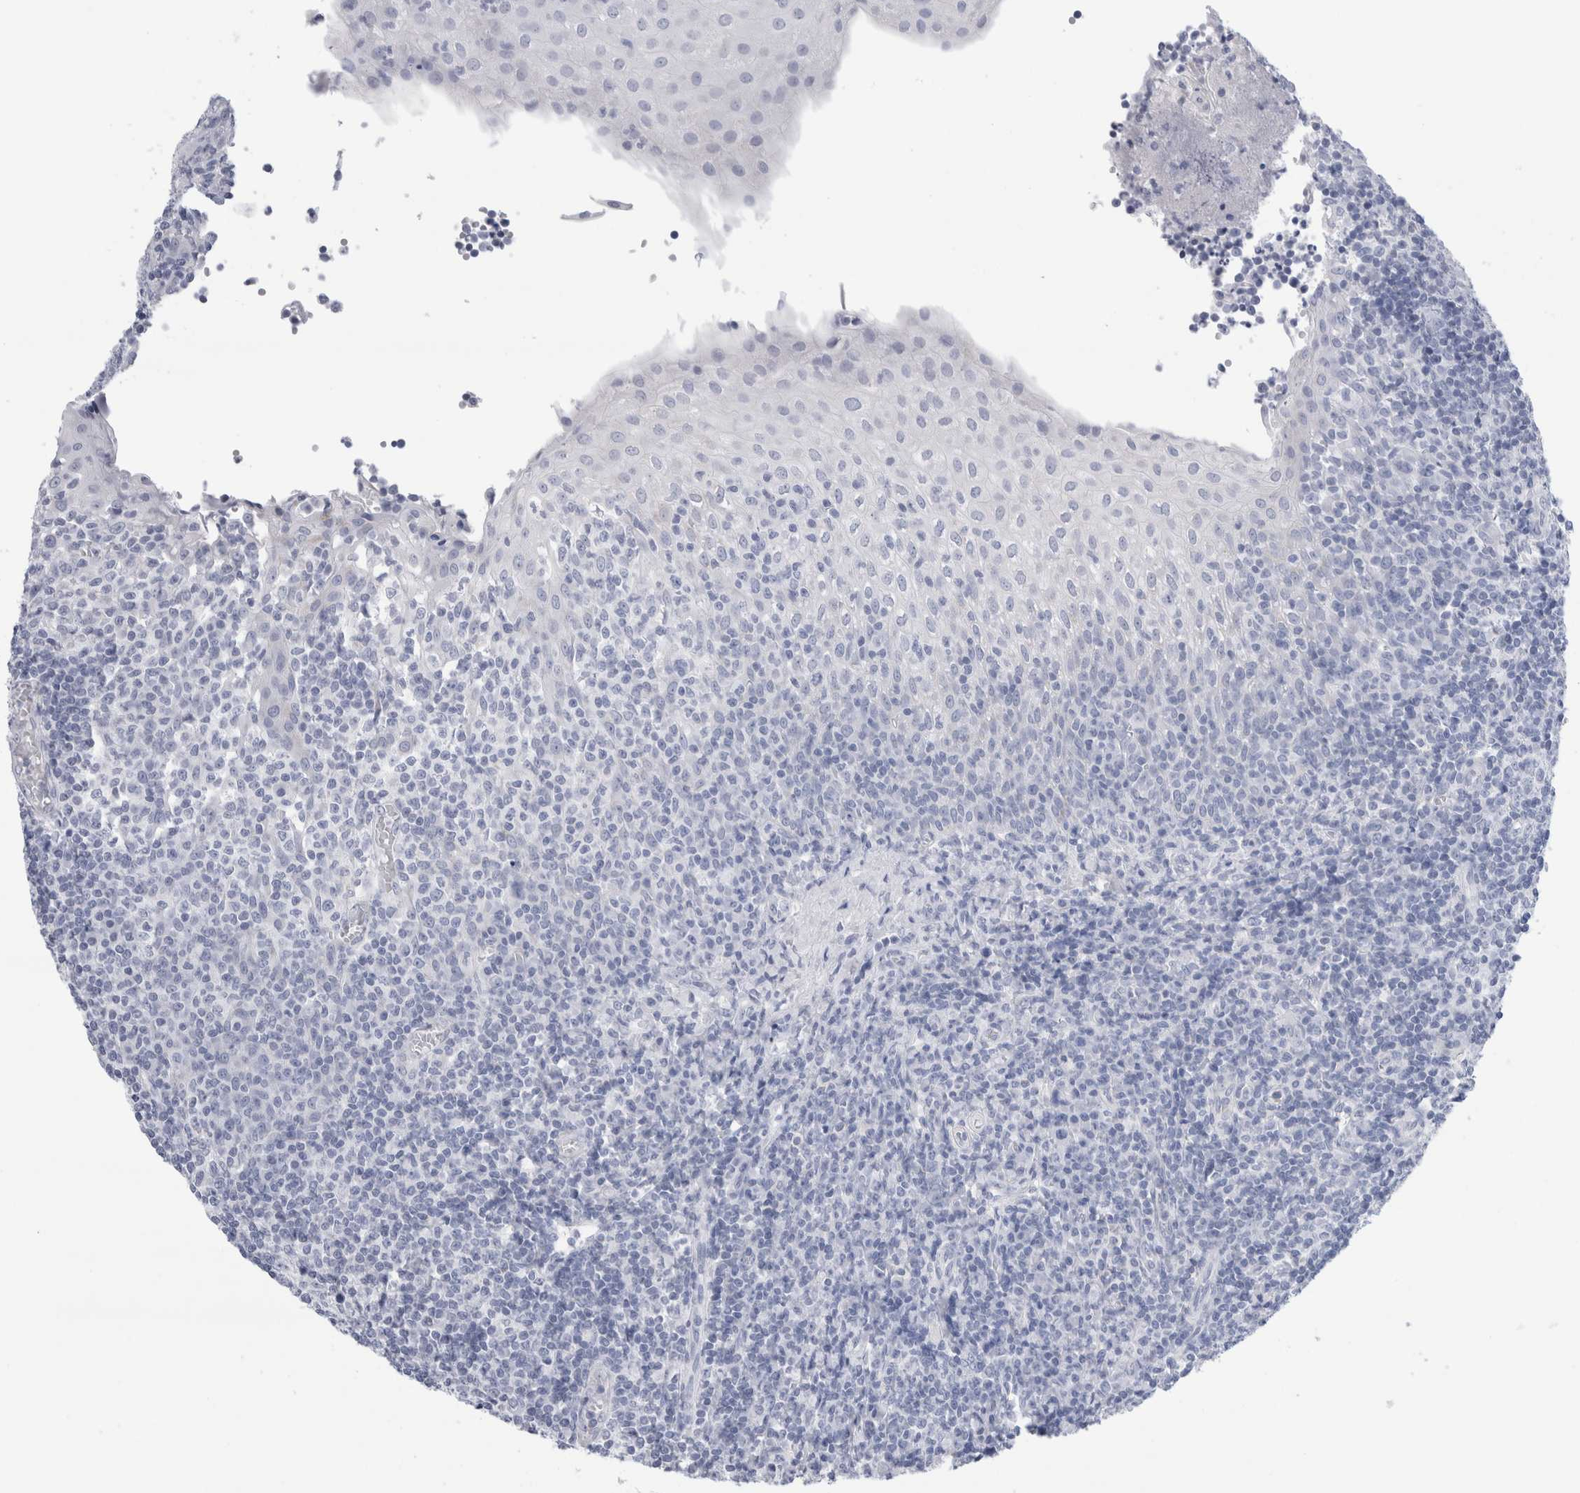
{"staining": {"intensity": "negative", "quantity": "none", "location": "none"}, "tissue": "tonsil", "cell_type": "Germinal center cells", "image_type": "normal", "snomed": [{"axis": "morphology", "description": "Normal tissue, NOS"}, {"axis": "topography", "description": "Tonsil"}], "caption": "A photomicrograph of tonsil stained for a protein displays no brown staining in germinal center cells. (DAB immunohistochemistry (IHC) visualized using brightfield microscopy, high magnification).", "gene": "ECHDC2", "patient": {"sex": "female", "age": 19}}